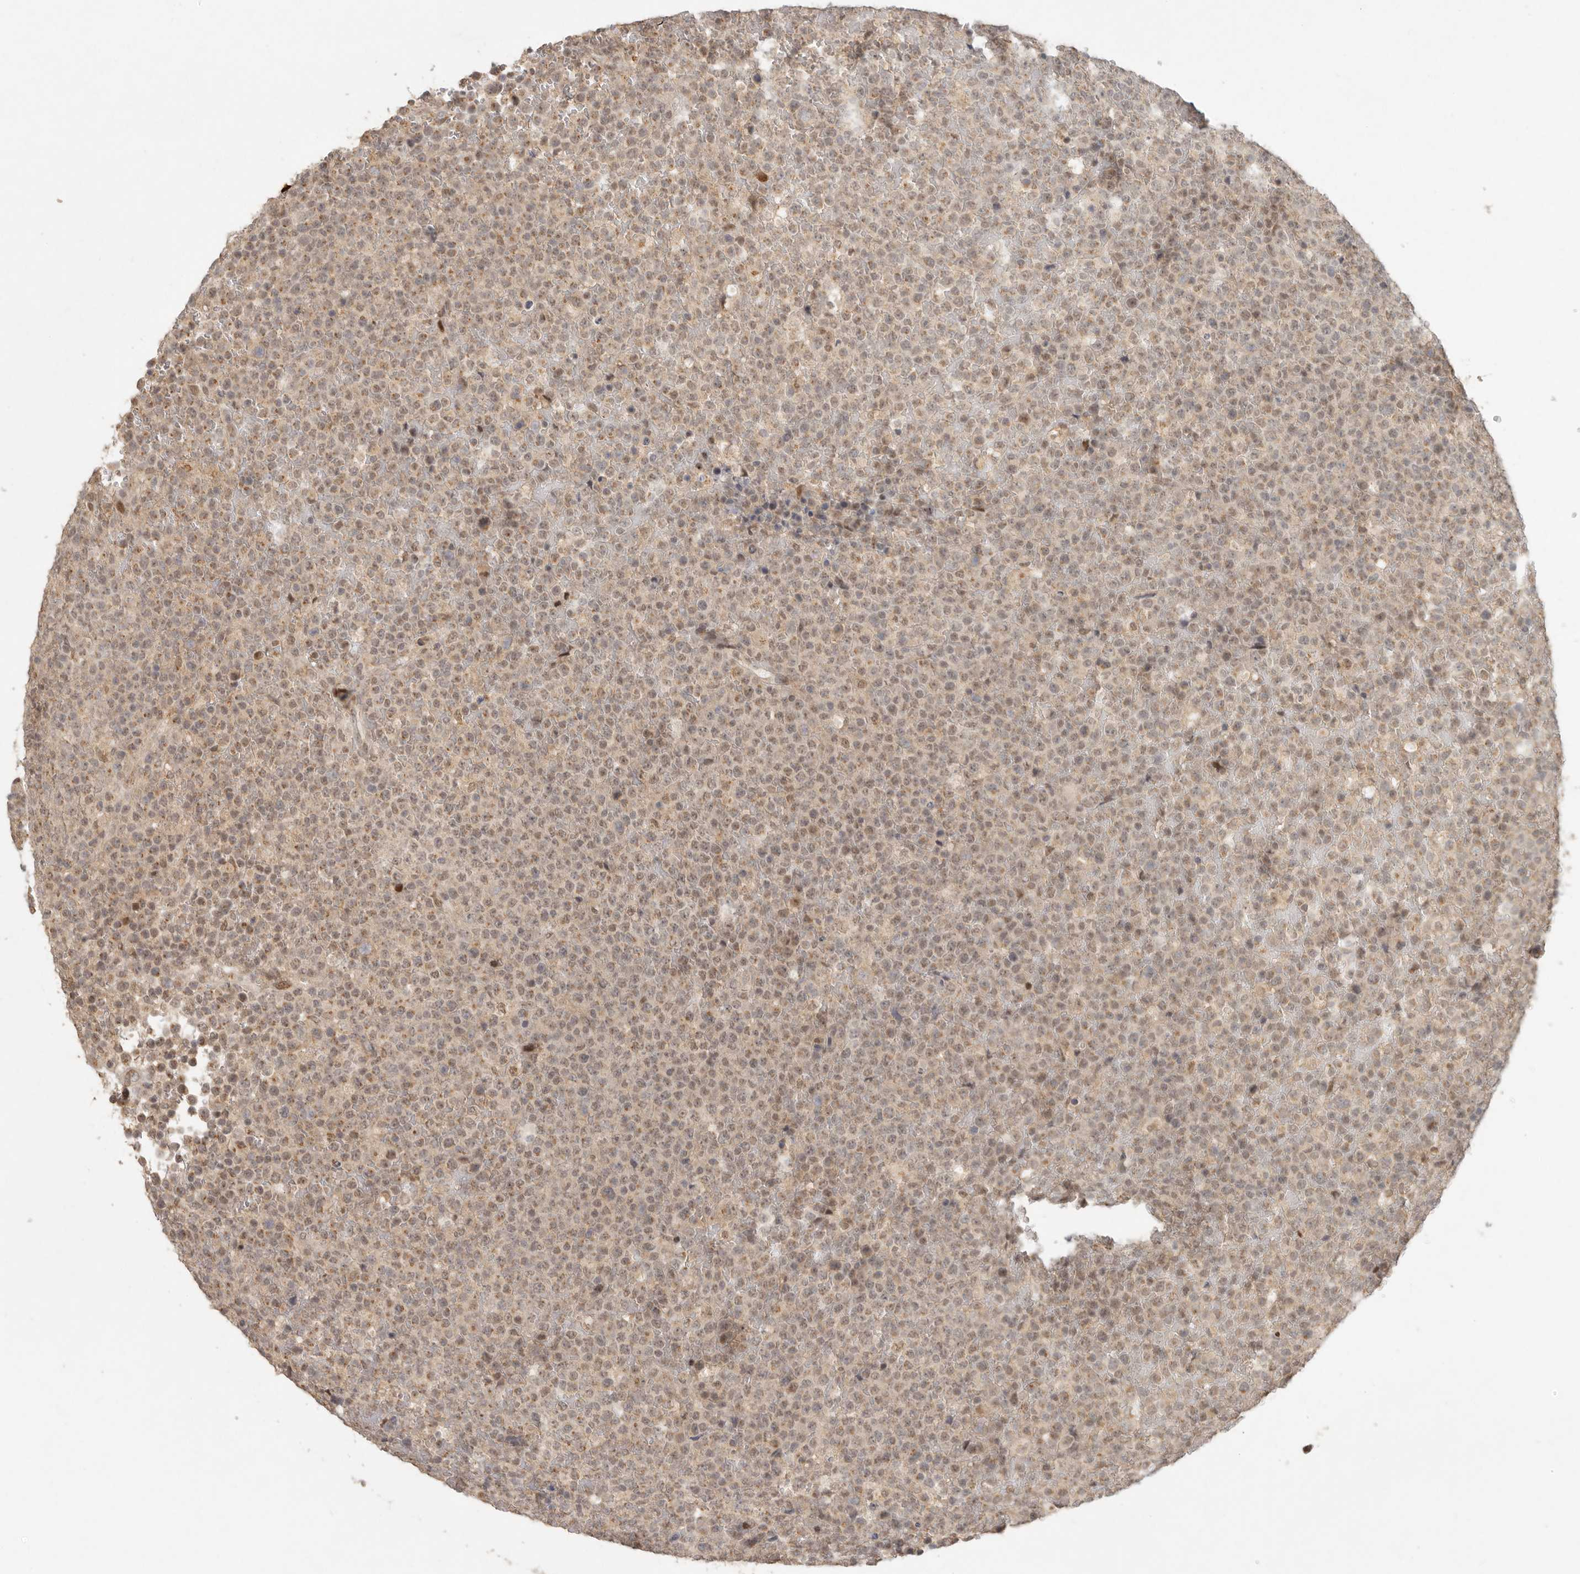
{"staining": {"intensity": "weak", "quantity": ">75%", "location": "cytoplasmic/membranous,nuclear"}, "tissue": "lymphoma", "cell_type": "Tumor cells", "image_type": "cancer", "snomed": [{"axis": "morphology", "description": "Malignant lymphoma, non-Hodgkin's type, High grade"}, {"axis": "topography", "description": "Lymph node"}], "caption": "Immunohistochemistry (IHC) of human lymphoma displays low levels of weak cytoplasmic/membranous and nuclear staining in approximately >75% of tumor cells.", "gene": "LRRC75A", "patient": {"sex": "male", "age": 13}}